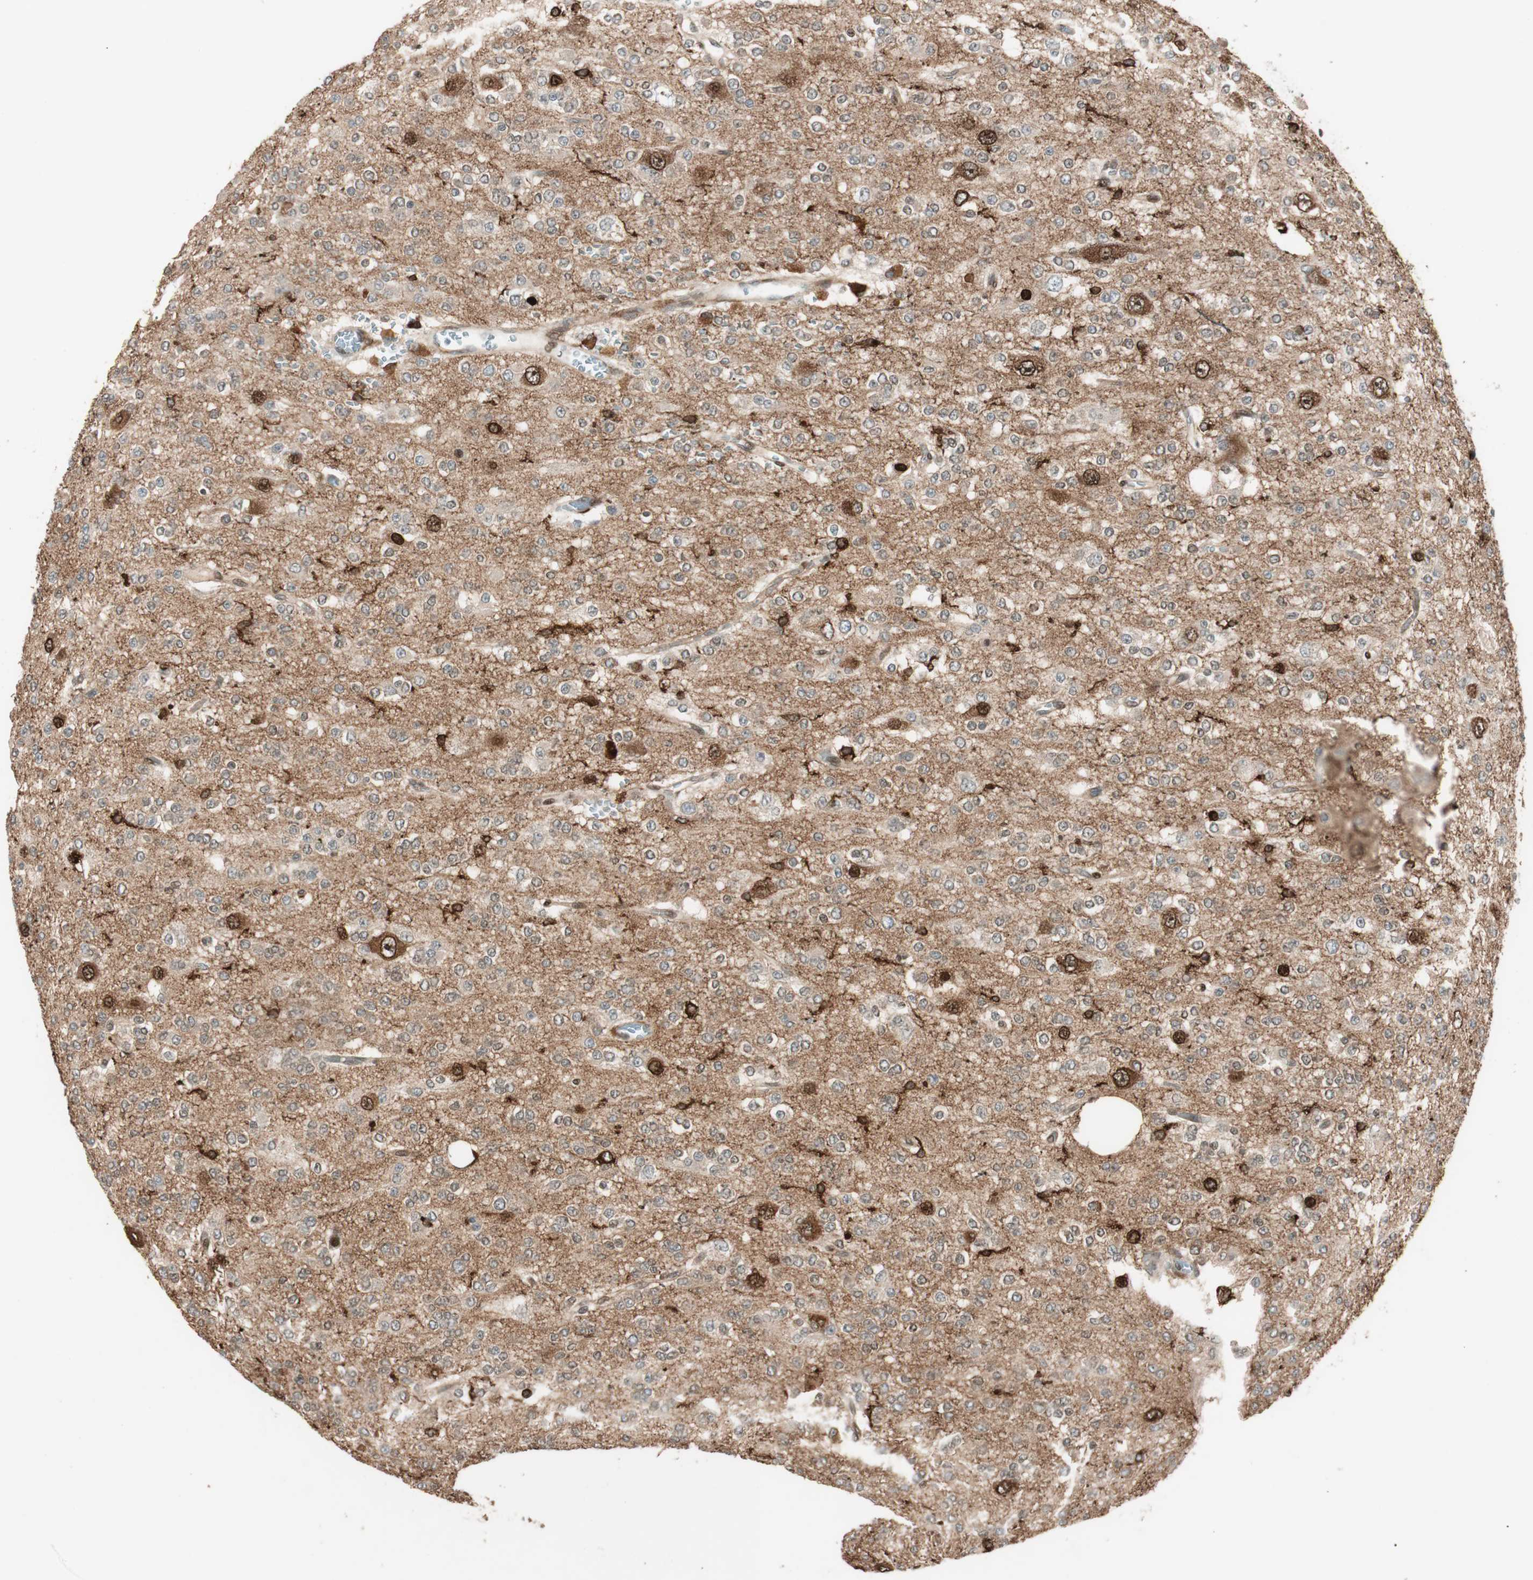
{"staining": {"intensity": "weak", "quantity": ">75%", "location": "cytoplasmic/membranous"}, "tissue": "glioma", "cell_type": "Tumor cells", "image_type": "cancer", "snomed": [{"axis": "morphology", "description": "Glioma, malignant, Low grade"}, {"axis": "topography", "description": "Brain"}], "caption": "A brown stain highlights weak cytoplasmic/membranous positivity of a protein in glioma tumor cells.", "gene": "BIN1", "patient": {"sex": "male", "age": 38}}